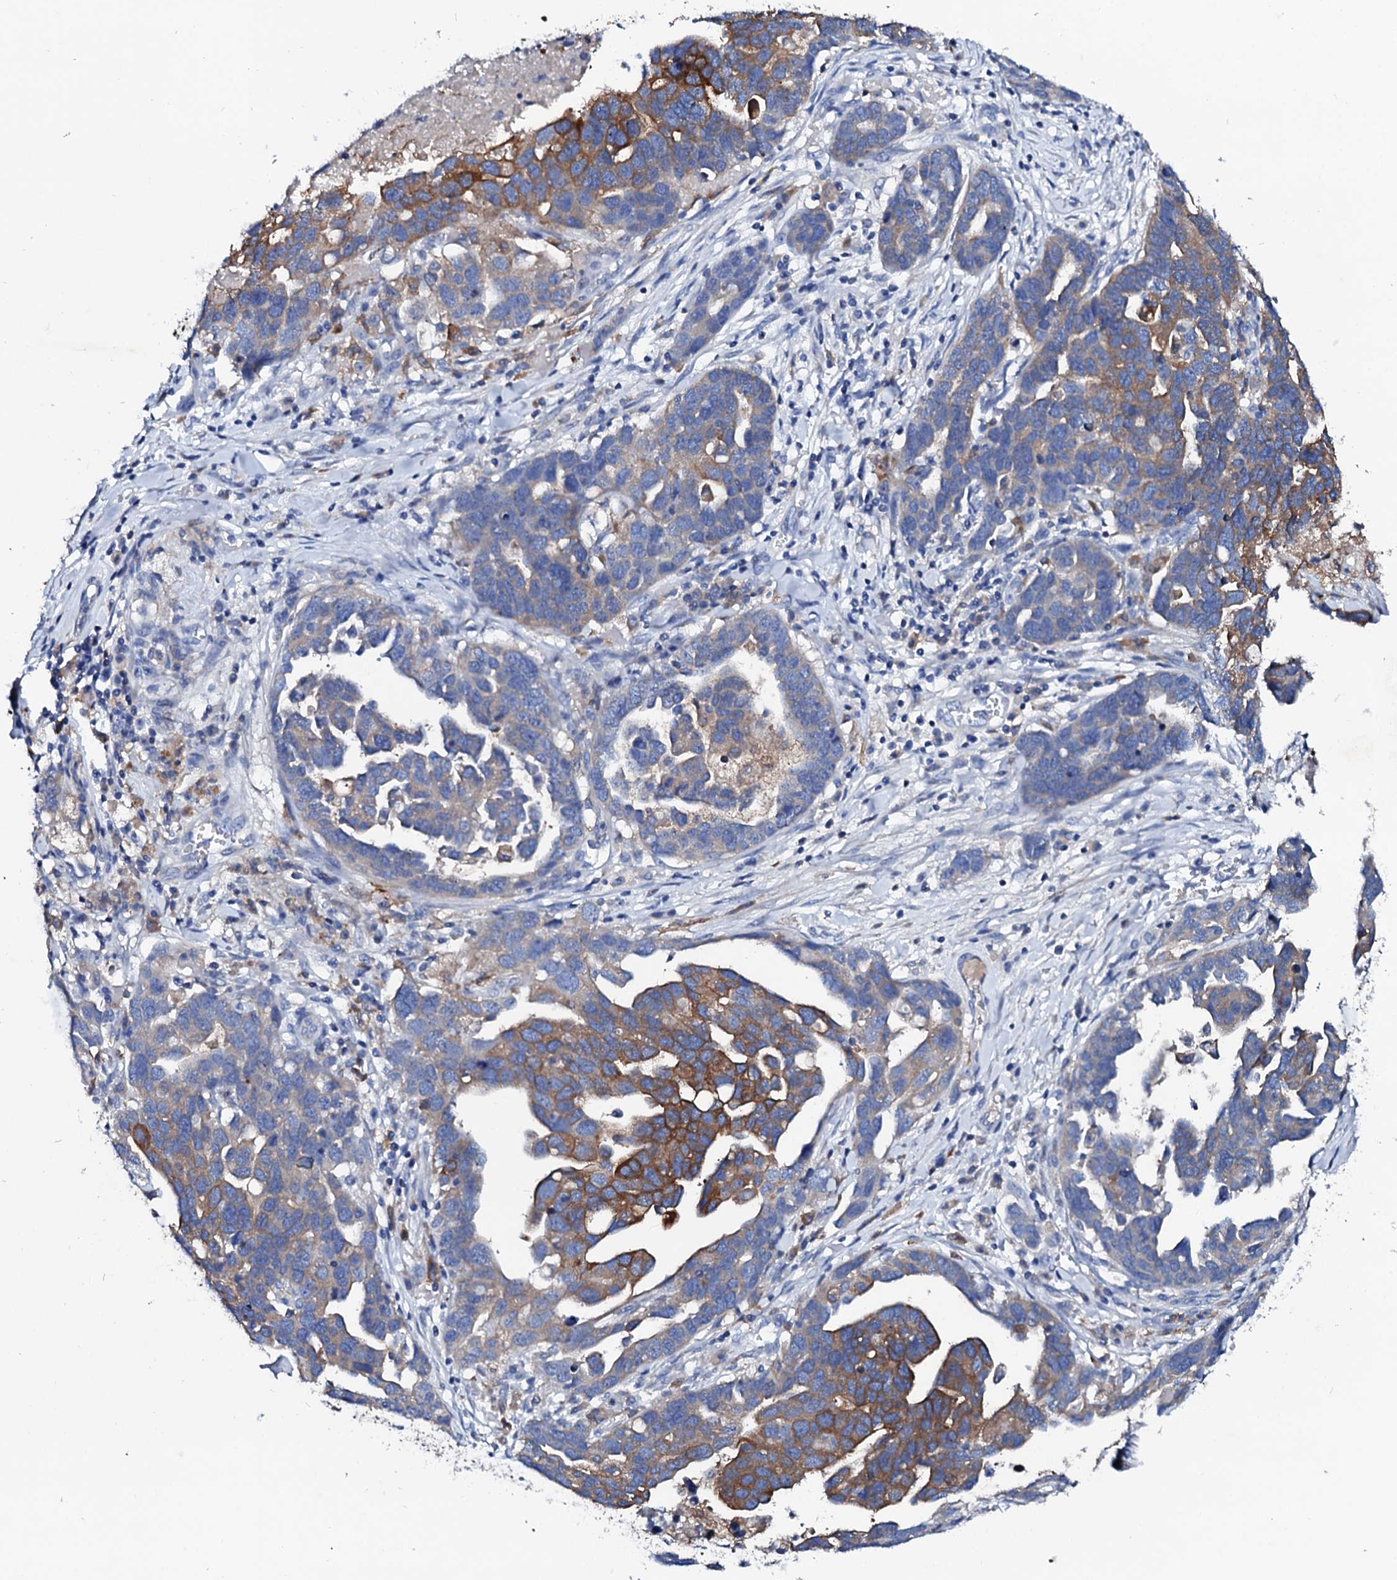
{"staining": {"intensity": "moderate", "quantity": "25%-75%", "location": "cytoplasmic/membranous"}, "tissue": "ovarian cancer", "cell_type": "Tumor cells", "image_type": "cancer", "snomed": [{"axis": "morphology", "description": "Cystadenocarcinoma, serous, NOS"}, {"axis": "topography", "description": "Ovary"}], "caption": "Human ovarian serous cystadenocarcinoma stained with a protein marker reveals moderate staining in tumor cells.", "gene": "GLB1L3", "patient": {"sex": "female", "age": 54}}